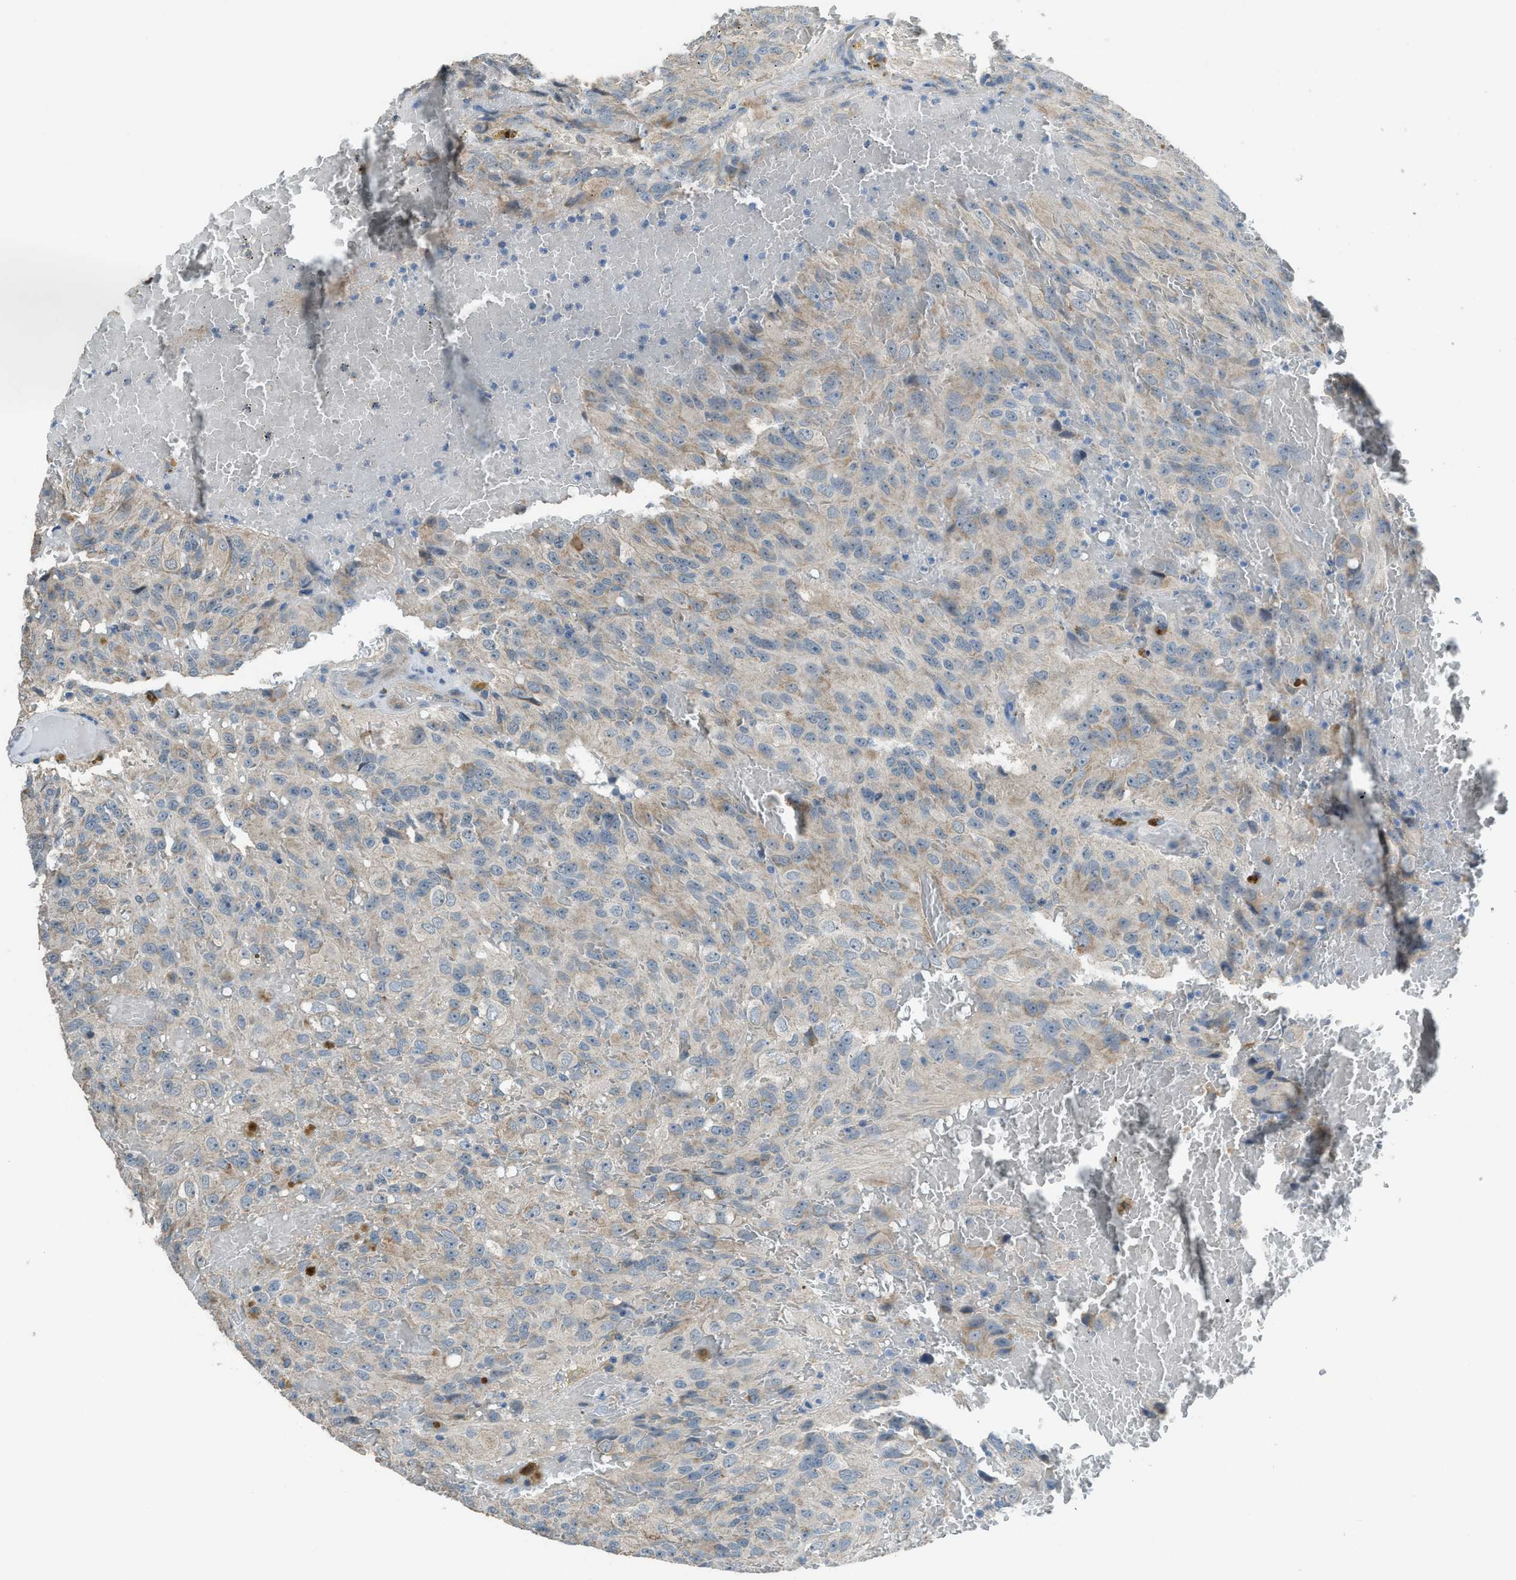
{"staining": {"intensity": "weak", "quantity": "25%-75%", "location": "cytoplasmic/membranous"}, "tissue": "glioma", "cell_type": "Tumor cells", "image_type": "cancer", "snomed": [{"axis": "morphology", "description": "Glioma, malignant, High grade"}, {"axis": "topography", "description": "Brain"}], "caption": "Weak cytoplasmic/membranous positivity is identified in approximately 25%-75% of tumor cells in glioma. The staining was performed using DAB, with brown indicating positive protein expression. Nuclei are stained blue with hematoxylin.", "gene": "TIMD4", "patient": {"sex": "male", "age": 32}}